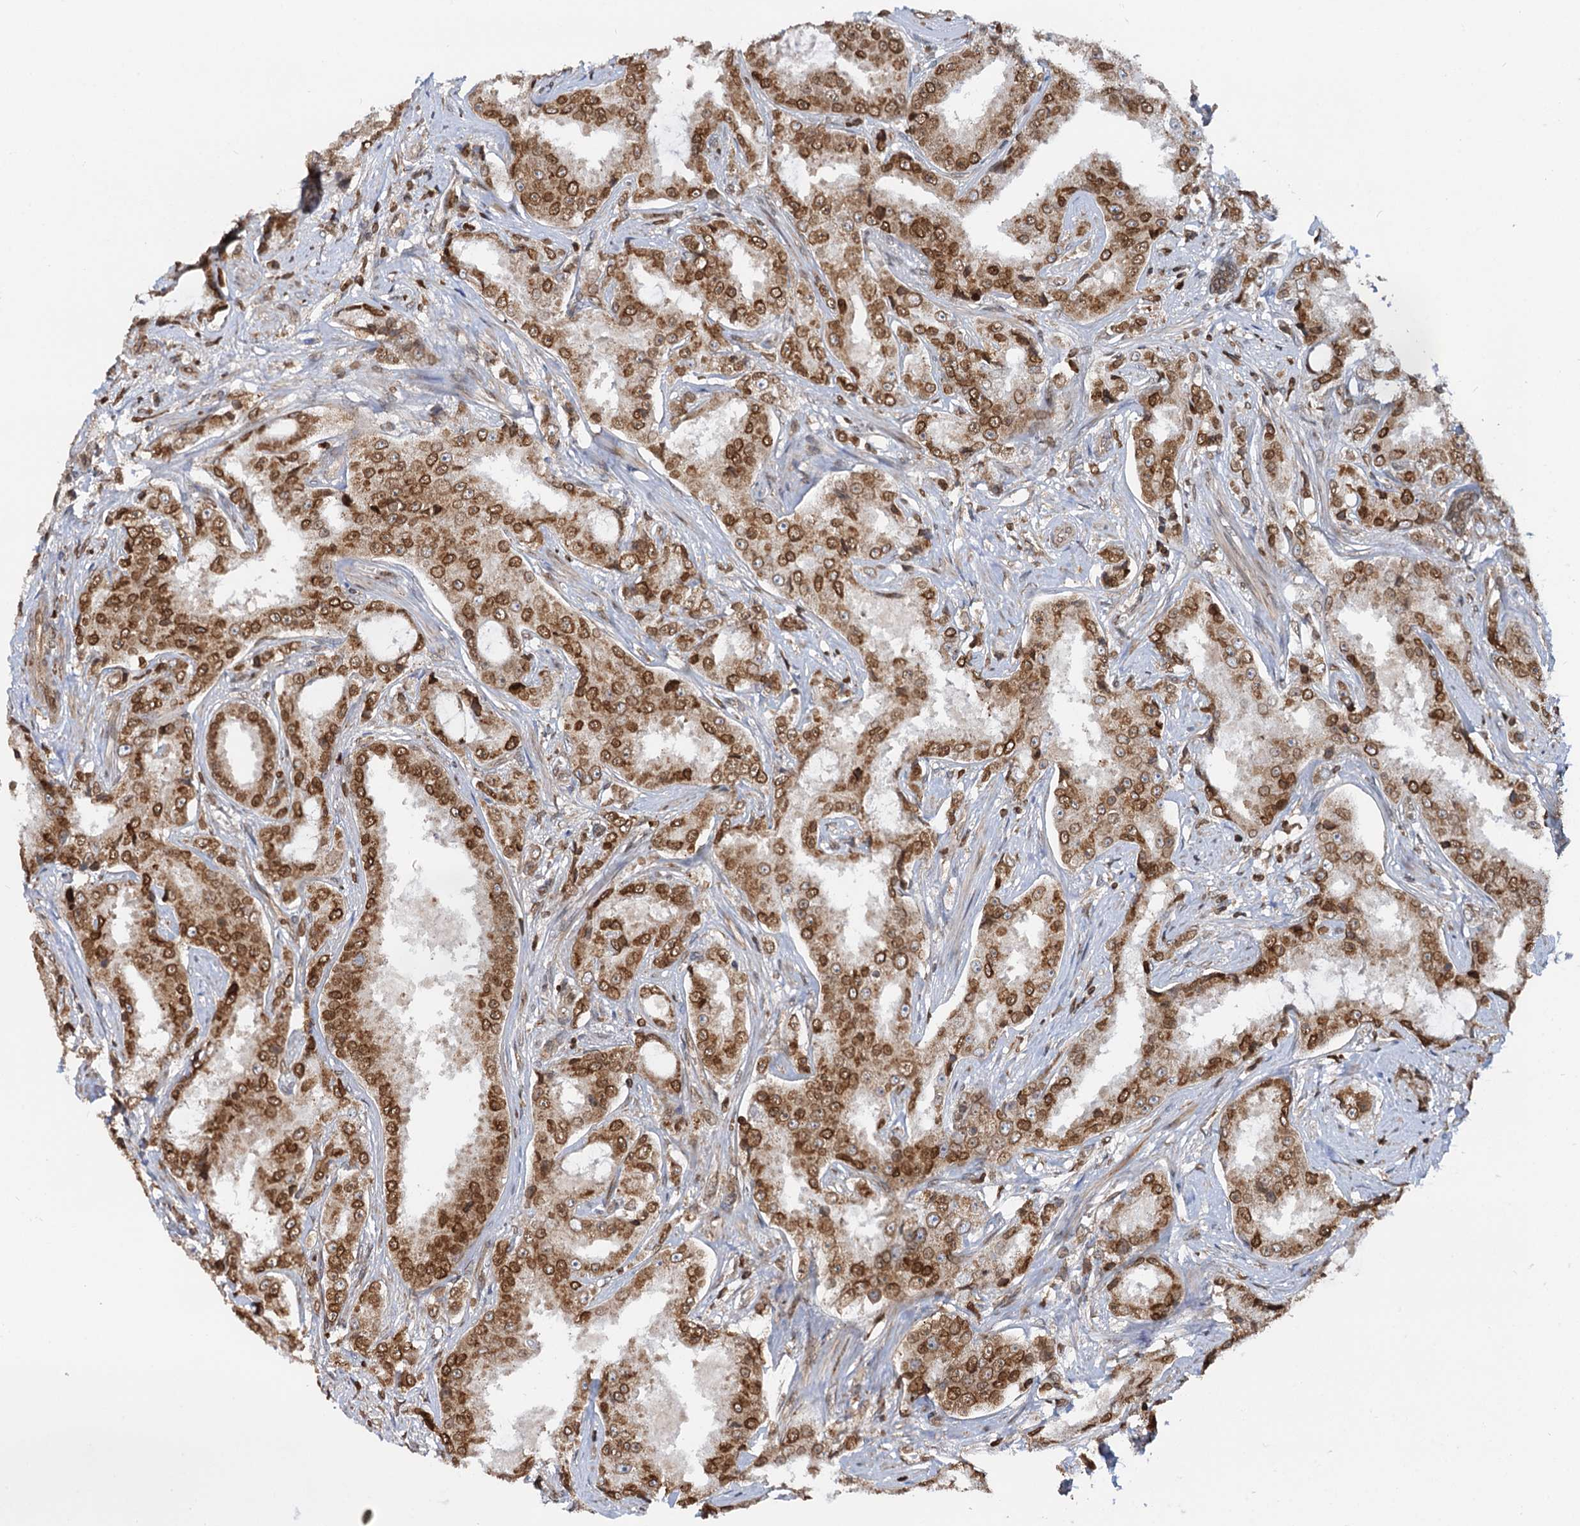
{"staining": {"intensity": "moderate", "quantity": ">75%", "location": "cytoplasmic/membranous,nuclear"}, "tissue": "prostate cancer", "cell_type": "Tumor cells", "image_type": "cancer", "snomed": [{"axis": "morphology", "description": "Adenocarcinoma, High grade"}, {"axis": "topography", "description": "Prostate"}], "caption": "Prostate cancer stained with a brown dye demonstrates moderate cytoplasmic/membranous and nuclear positive expression in approximately >75% of tumor cells.", "gene": "ZC3H13", "patient": {"sex": "male", "age": 73}}